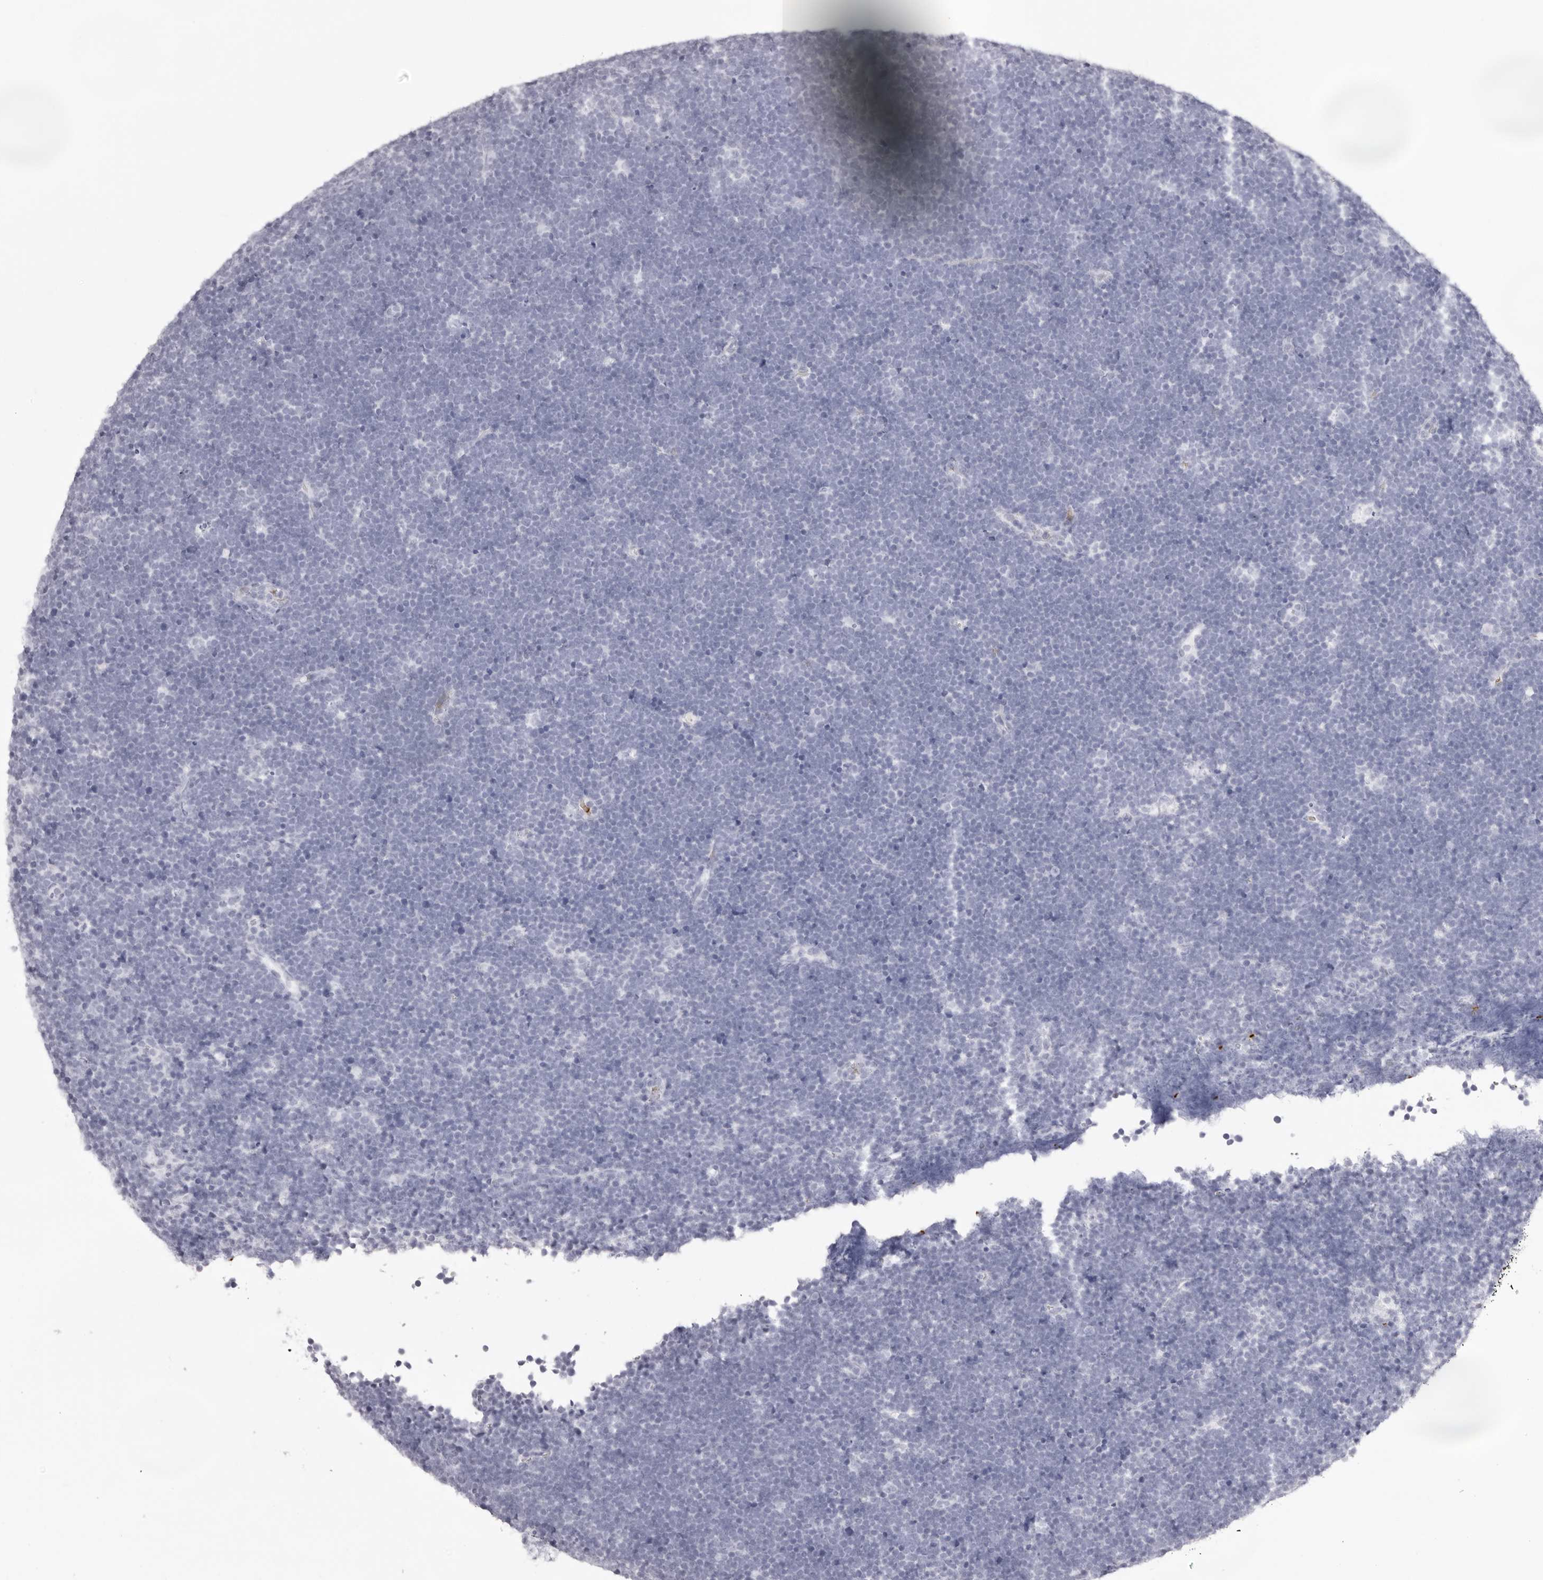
{"staining": {"intensity": "negative", "quantity": "none", "location": "none"}, "tissue": "lymphoma", "cell_type": "Tumor cells", "image_type": "cancer", "snomed": [{"axis": "morphology", "description": "Malignant lymphoma, non-Hodgkin's type, High grade"}, {"axis": "topography", "description": "Lymph node"}], "caption": "Immunohistochemistry (IHC) photomicrograph of neoplastic tissue: lymphoma stained with DAB (3,3'-diaminobenzidine) demonstrates no significant protein staining in tumor cells. (DAB IHC, high magnification).", "gene": "SPTA1", "patient": {"sex": "male", "age": 13}}